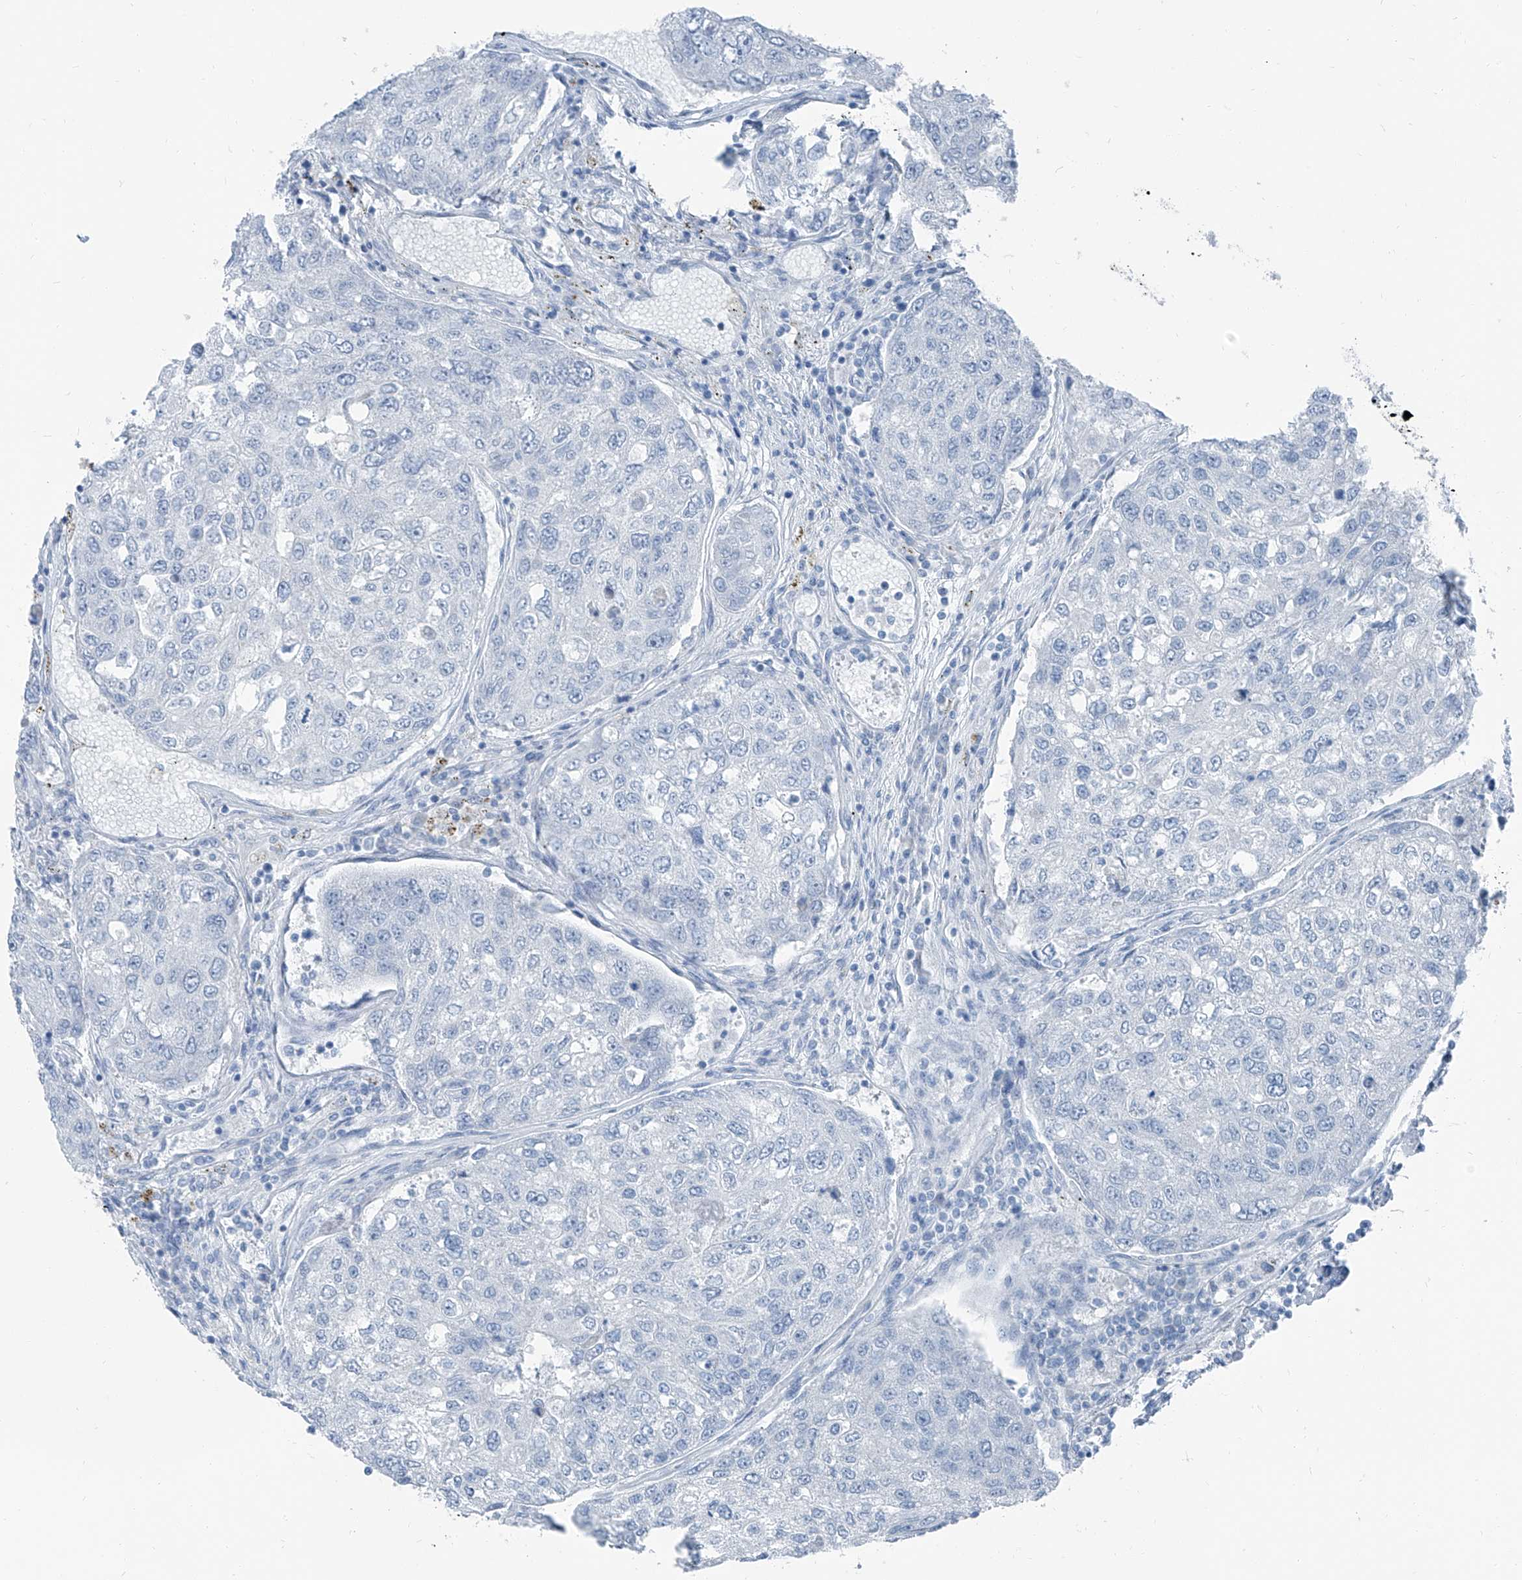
{"staining": {"intensity": "negative", "quantity": "none", "location": "none"}, "tissue": "urothelial cancer", "cell_type": "Tumor cells", "image_type": "cancer", "snomed": [{"axis": "morphology", "description": "Urothelial carcinoma, High grade"}, {"axis": "topography", "description": "Lymph node"}, {"axis": "topography", "description": "Urinary bladder"}], "caption": "Immunohistochemistry (IHC) histopathology image of neoplastic tissue: human high-grade urothelial carcinoma stained with DAB exhibits no significant protein expression in tumor cells. (Brightfield microscopy of DAB IHC at high magnification).", "gene": "RGN", "patient": {"sex": "male", "age": 51}}